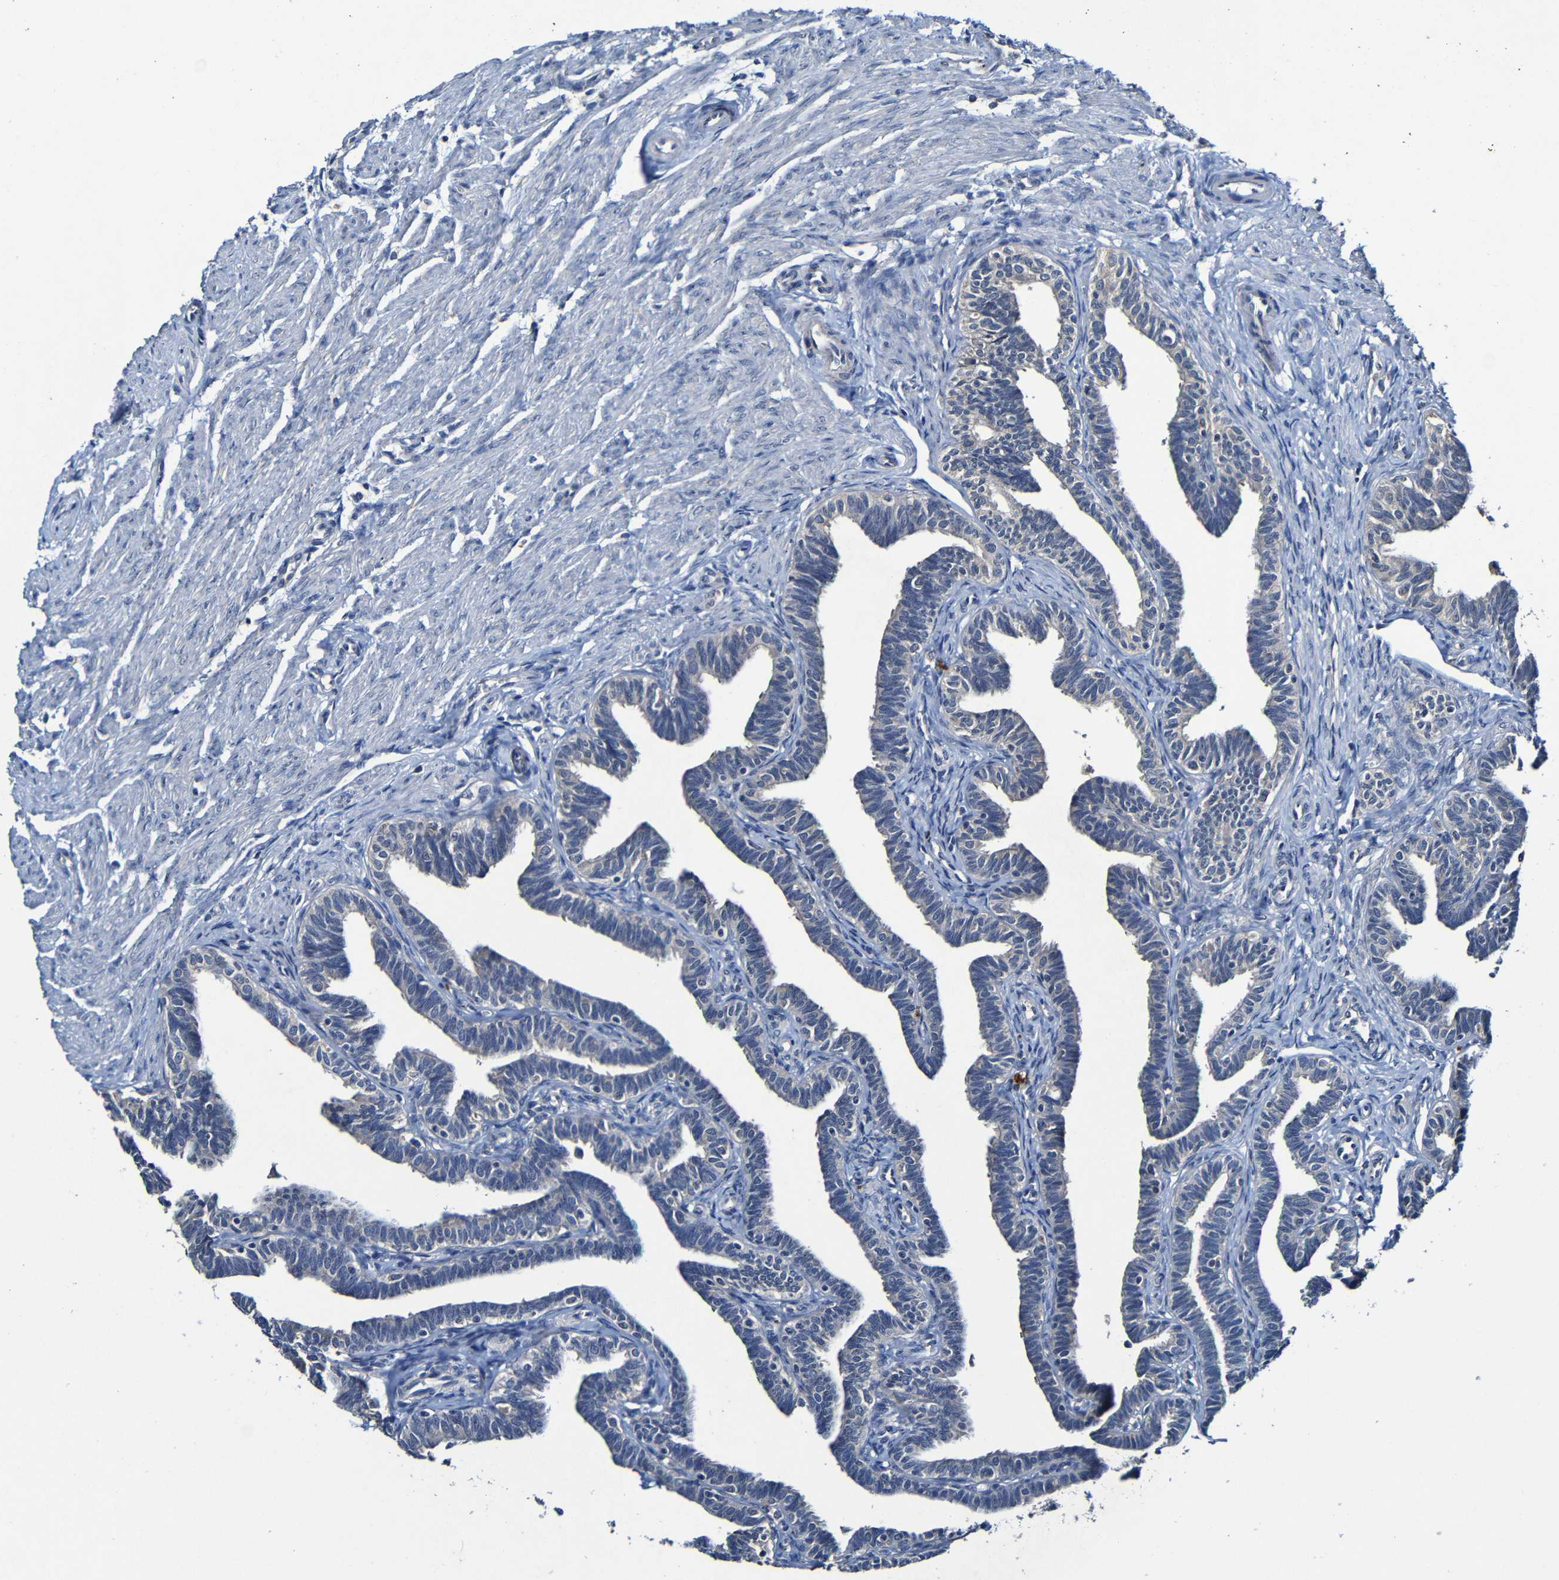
{"staining": {"intensity": "negative", "quantity": "none", "location": "none"}, "tissue": "fallopian tube", "cell_type": "Glandular cells", "image_type": "normal", "snomed": [{"axis": "morphology", "description": "Normal tissue, NOS"}, {"axis": "topography", "description": "Fallopian tube"}, {"axis": "topography", "description": "Ovary"}], "caption": "DAB immunohistochemical staining of benign human fallopian tube displays no significant expression in glandular cells. The staining was performed using DAB to visualize the protein expression in brown, while the nuclei were stained in blue with hematoxylin (Magnification: 20x).", "gene": "LRRC70", "patient": {"sex": "female", "age": 23}}